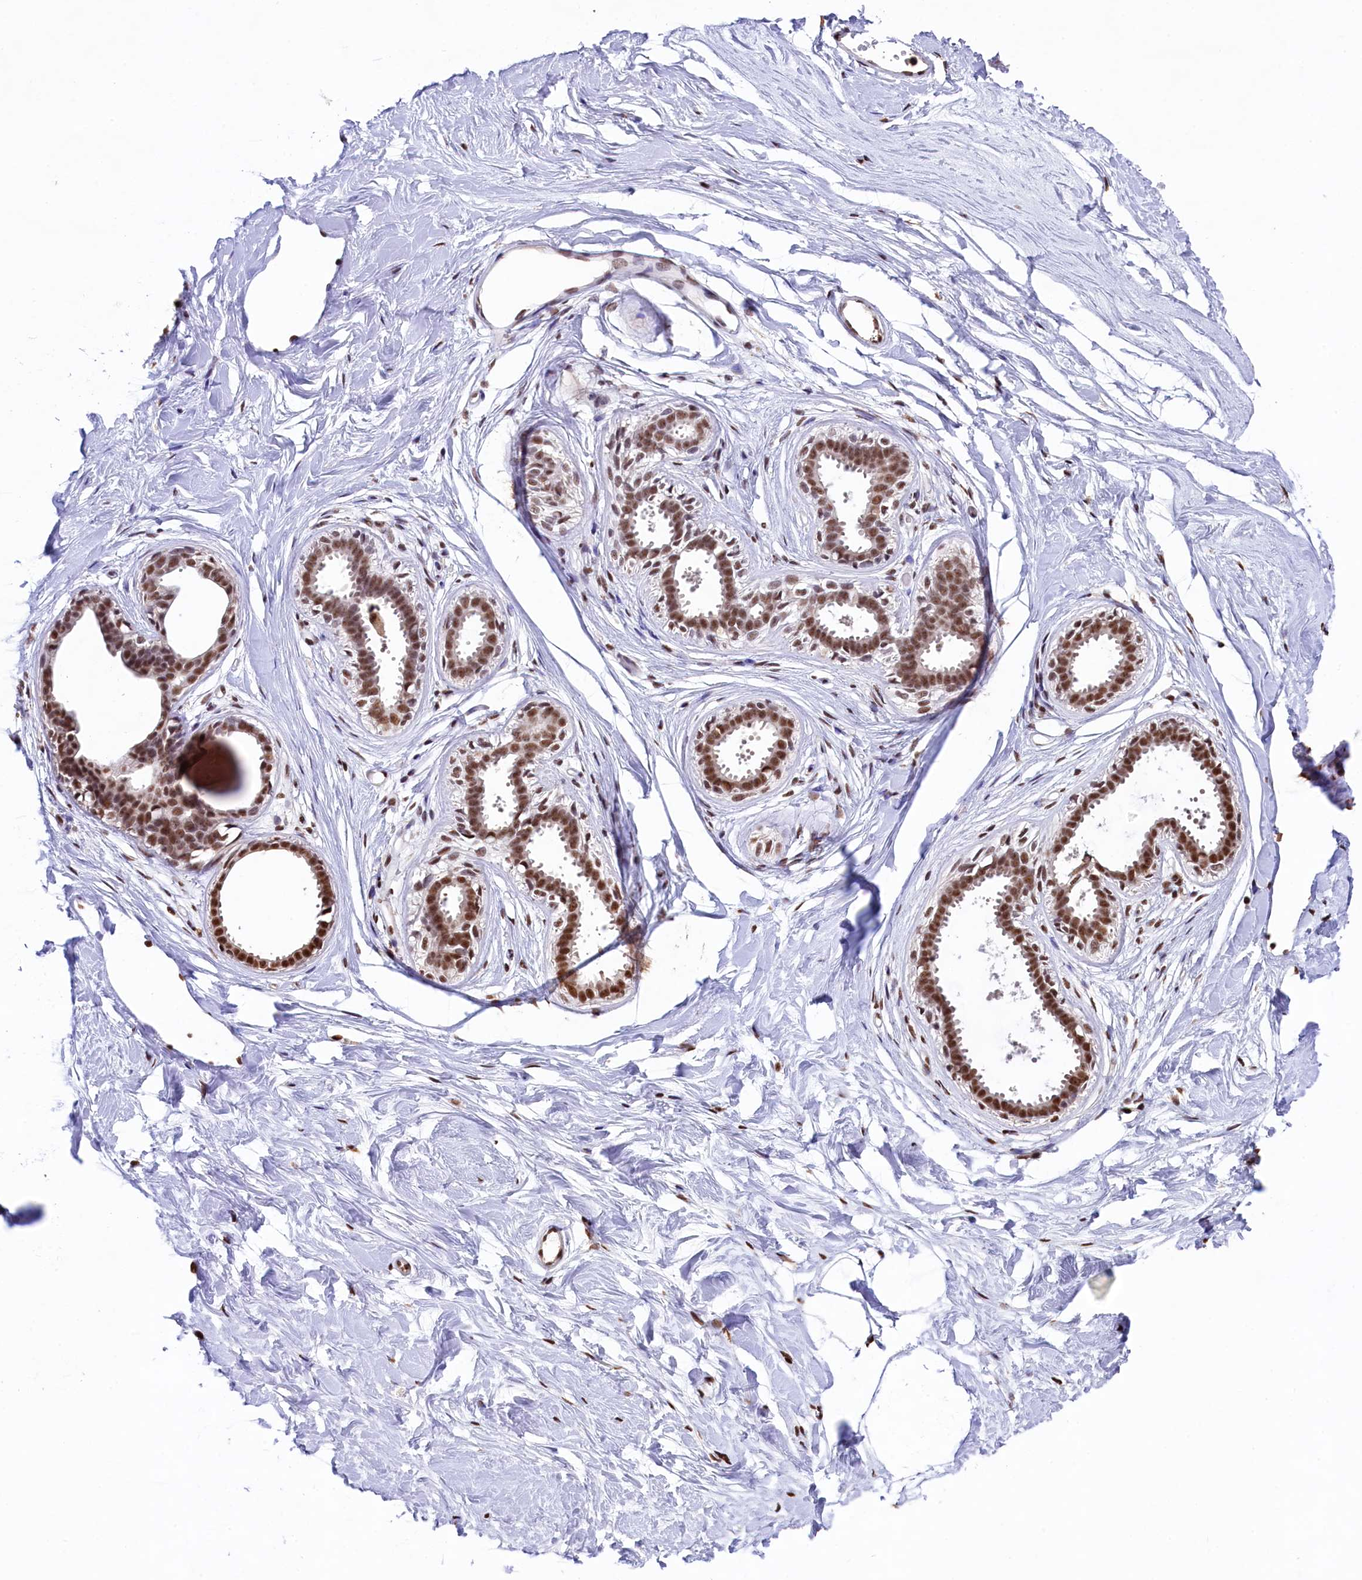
{"staining": {"intensity": "moderate", "quantity": ">75%", "location": "cytoplasmic/membranous"}, "tissue": "breast", "cell_type": "Adipocytes", "image_type": "normal", "snomed": [{"axis": "morphology", "description": "Normal tissue, NOS"}, {"axis": "topography", "description": "Breast"}], "caption": "Normal breast reveals moderate cytoplasmic/membranous staining in approximately >75% of adipocytes, visualized by immunohistochemistry. The staining was performed using DAB, with brown indicating positive protein expression. Nuclei are stained blue with hematoxylin.", "gene": "SNRPD2", "patient": {"sex": "female", "age": 45}}